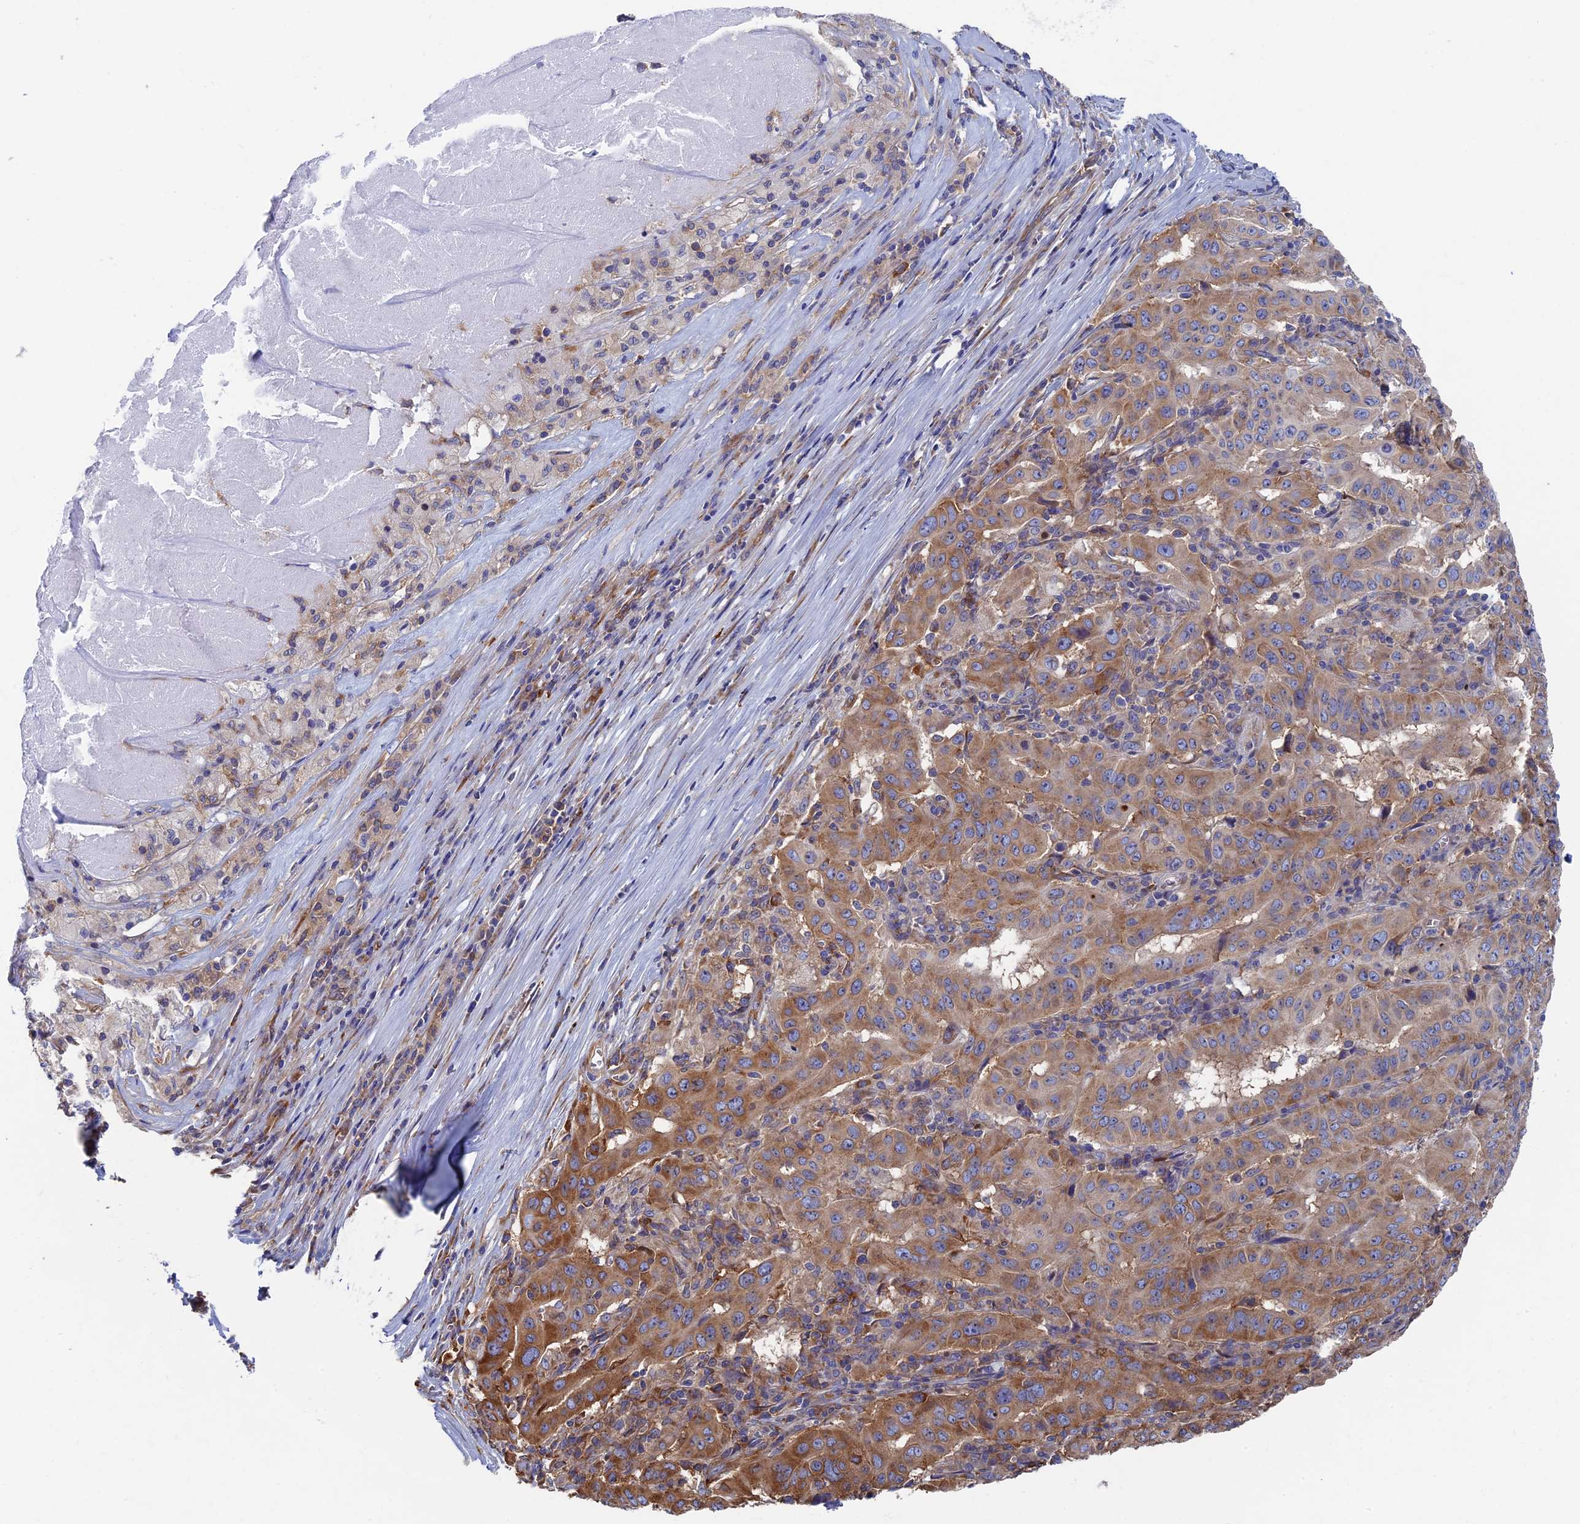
{"staining": {"intensity": "moderate", "quantity": ">75%", "location": "cytoplasmic/membranous"}, "tissue": "pancreatic cancer", "cell_type": "Tumor cells", "image_type": "cancer", "snomed": [{"axis": "morphology", "description": "Adenocarcinoma, NOS"}, {"axis": "topography", "description": "Pancreas"}], "caption": "Tumor cells reveal moderate cytoplasmic/membranous staining in about >75% of cells in pancreatic cancer.", "gene": "YBX1", "patient": {"sex": "male", "age": 63}}